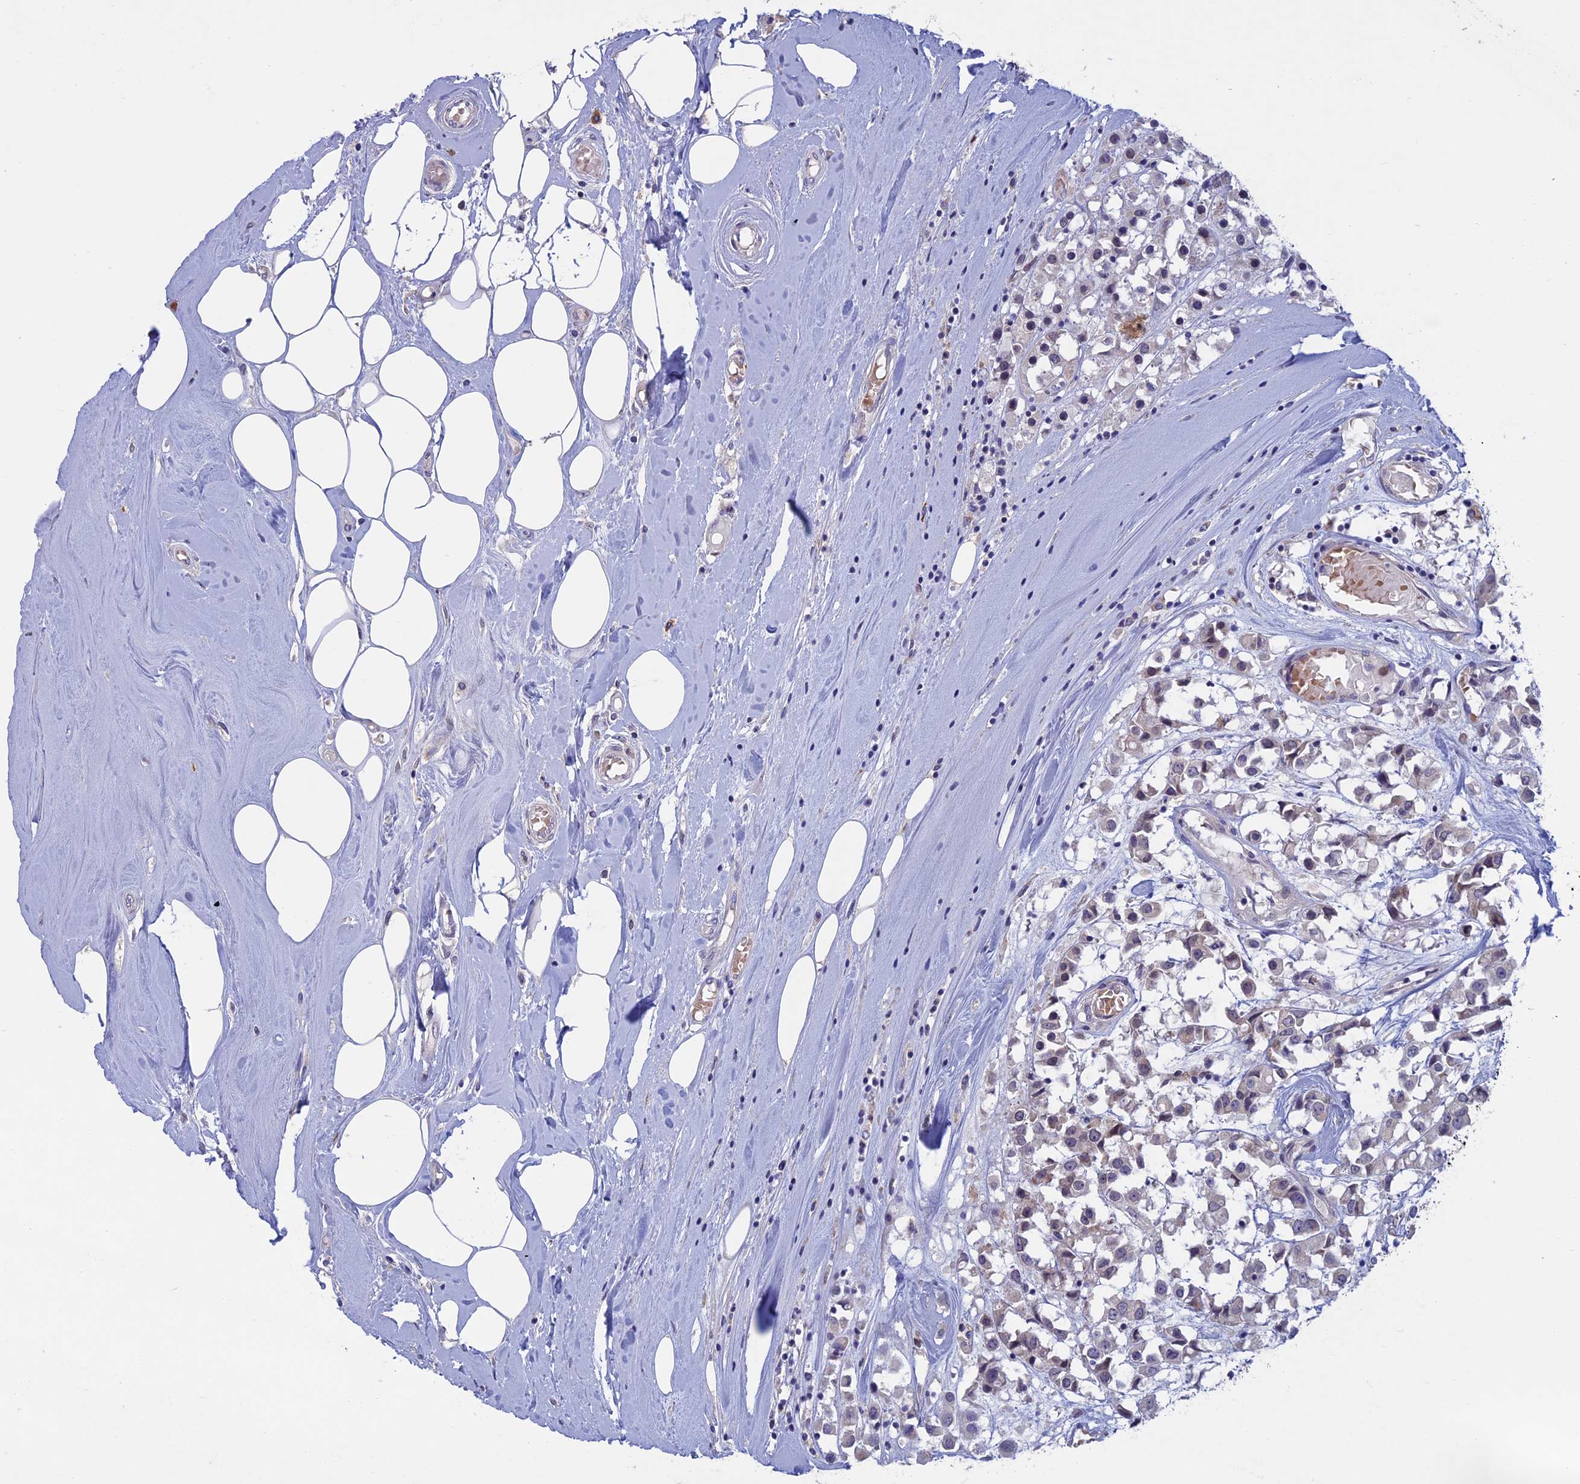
{"staining": {"intensity": "negative", "quantity": "none", "location": "none"}, "tissue": "breast cancer", "cell_type": "Tumor cells", "image_type": "cancer", "snomed": [{"axis": "morphology", "description": "Duct carcinoma"}, {"axis": "topography", "description": "Breast"}], "caption": "Immunohistochemistry histopathology image of breast infiltrating ductal carcinoma stained for a protein (brown), which exhibits no positivity in tumor cells.", "gene": "SLC2A6", "patient": {"sex": "female", "age": 61}}